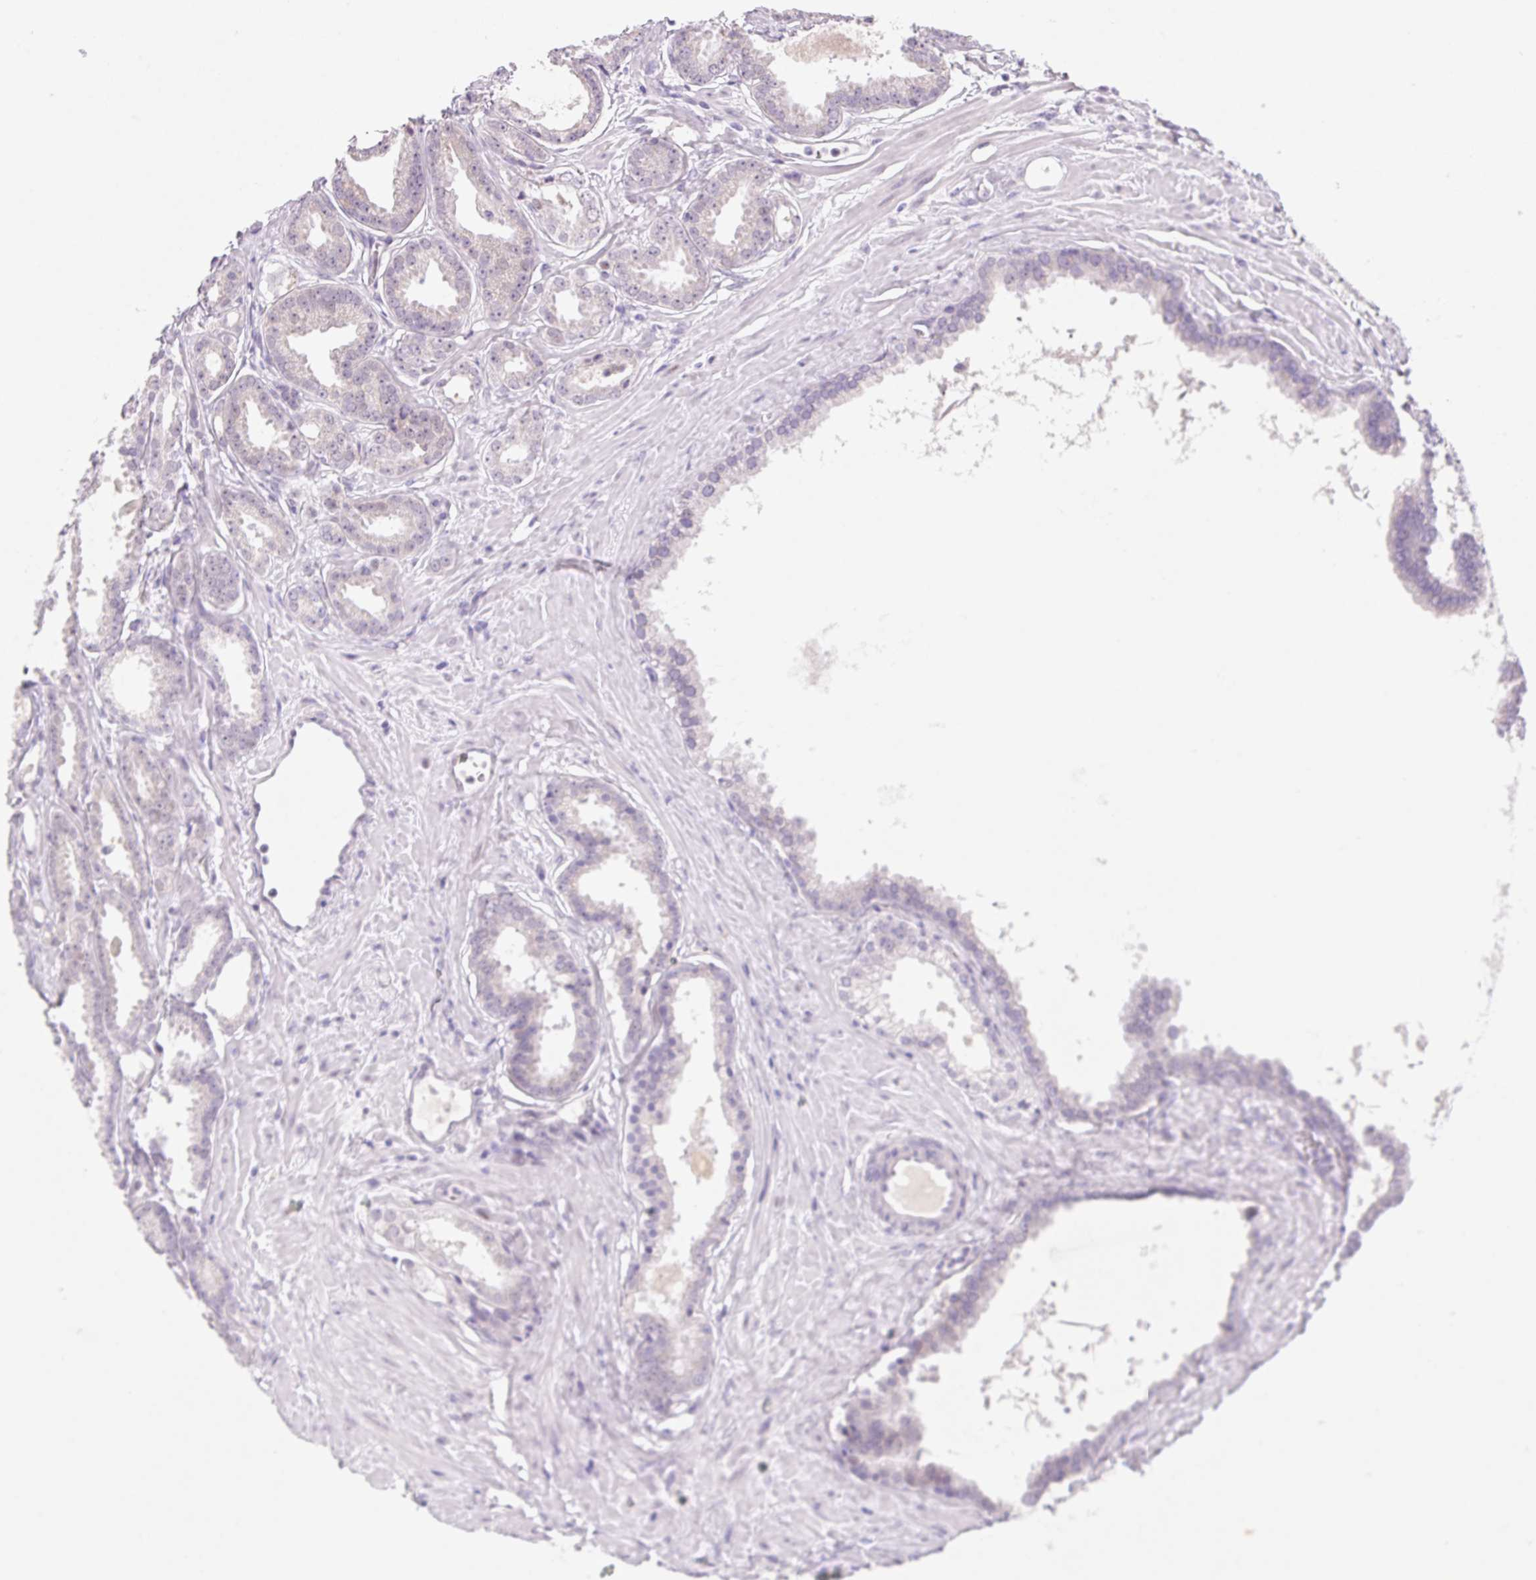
{"staining": {"intensity": "negative", "quantity": "none", "location": "none"}, "tissue": "prostate cancer", "cell_type": "Tumor cells", "image_type": "cancer", "snomed": [{"axis": "morphology", "description": "Adenocarcinoma, Low grade"}, {"axis": "topography", "description": "Prostate"}], "caption": "The immunohistochemistry histopathology image has no significant positivity in tumor cells of prostate cancer tissue.", "gene": "DPPA5", "patient": {"sex": "male", "age": 65}}